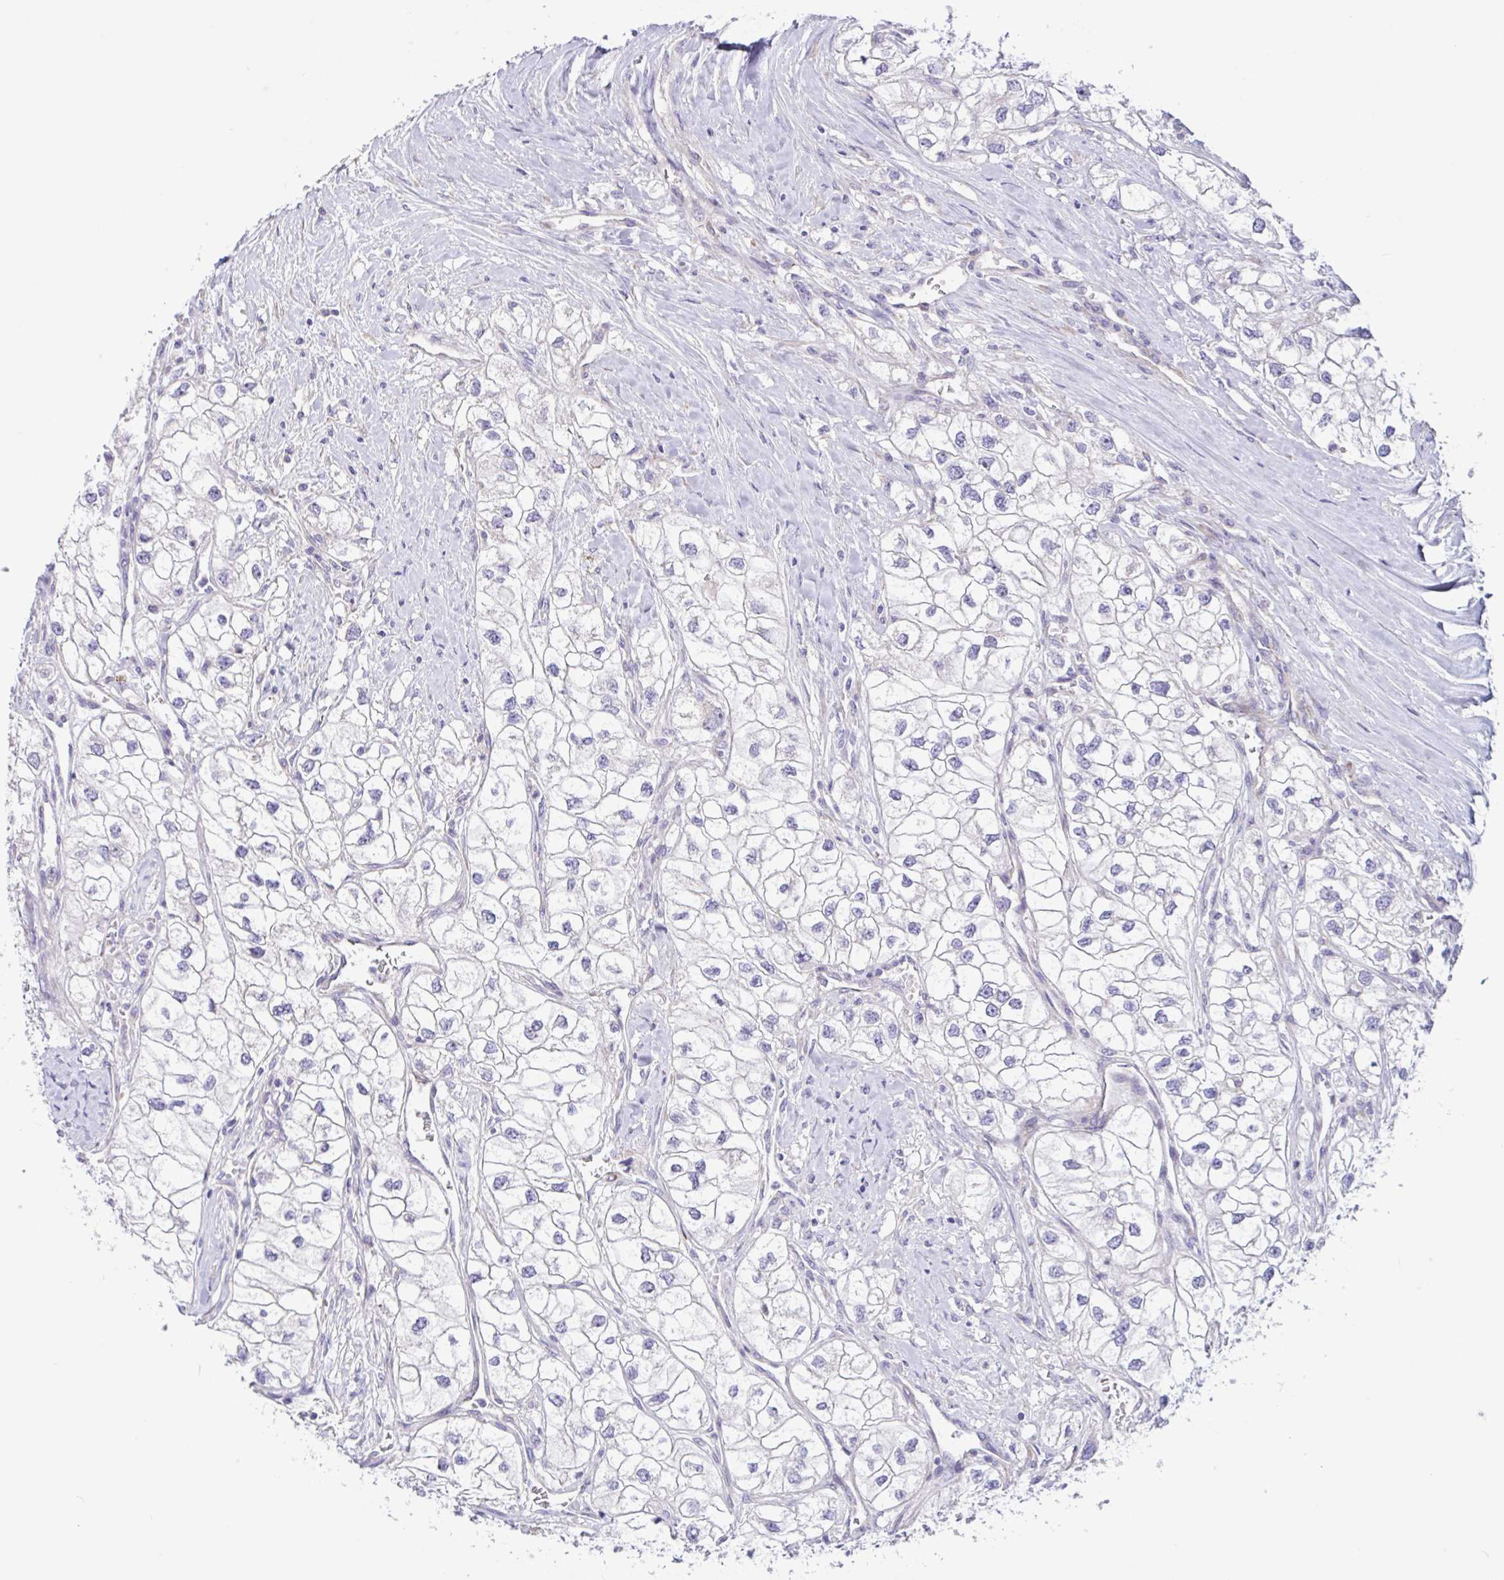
{"staining": {"intensity": "negative", "quantity": "none", "location": "none"}, "tissue": "renal cancer", "cell_type": "Tumor cells", "image_type": "cancer", "snomed": [{"axis": "morphology", "description": "Adenocarcinoma, NOS"}, {"axis": "topography", "description": "Kidney"}], "caption": "IHC of renal cancer (adenocarcinoma) shows no expression in tumor cells.", "gene": "DSC3", "patient": {"sex": "male", "age": 59}}